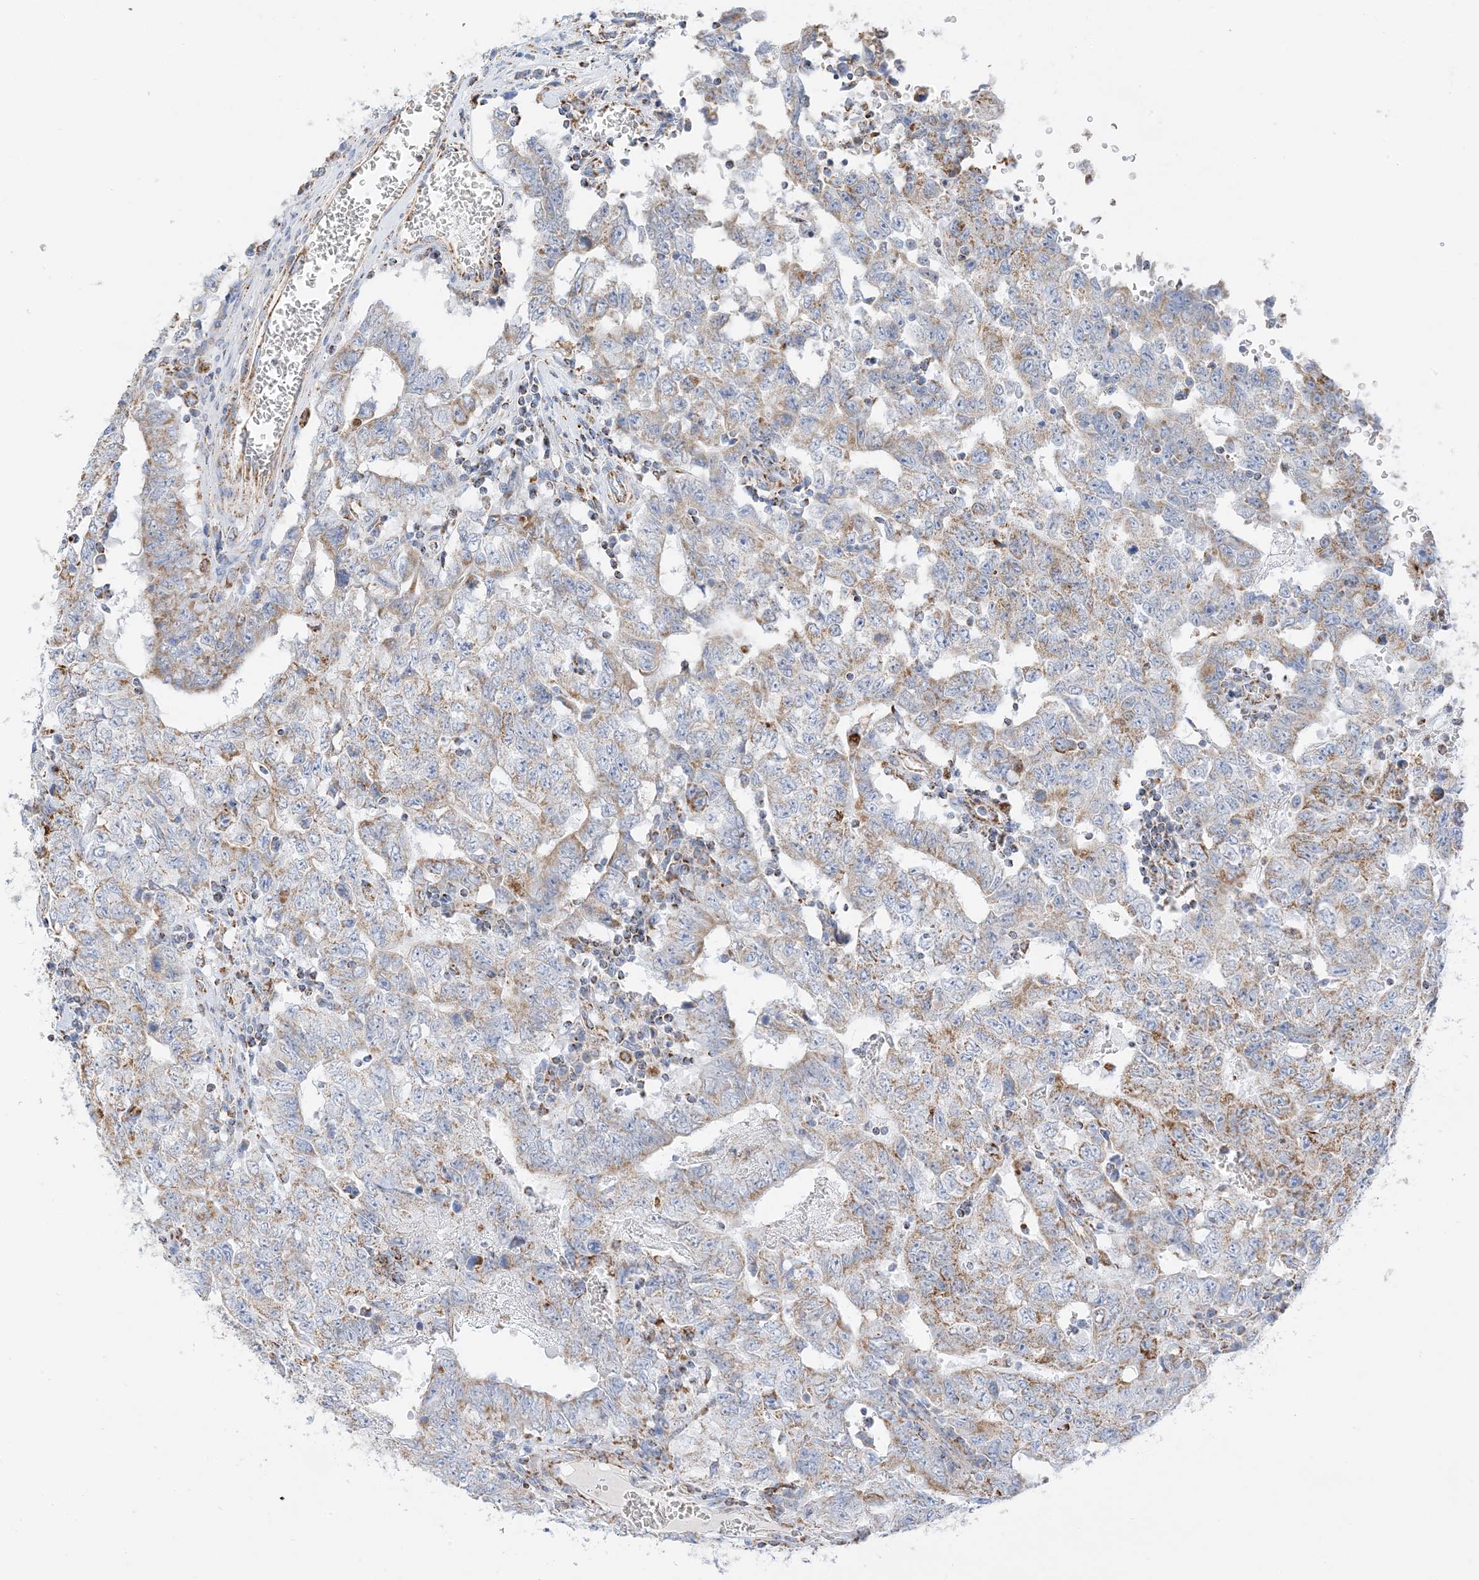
{"staining": {"intensity": "moderate", "quantity": "25%-75%", "location": "cytoplasmic/membranous"}, "tissue": "testis cancer", "cell_type": "Tumor cells", "image_type": "cancer", "snomed": [{"axis": "morphology", "description": "Carcinoma, Embryonal, NOS"}, {"axis": "topography", "description": "Testis"}], "caption": "This image demonstrates testis cancer stained with IHC to label a protein in brown. The cytoplasmic/membranous of tumor cells show moderate positivity for the protein. Nuclei are counter-stained blue.", "gene": "CAPN13", "patient": {"sex": "male", "age": 26}}